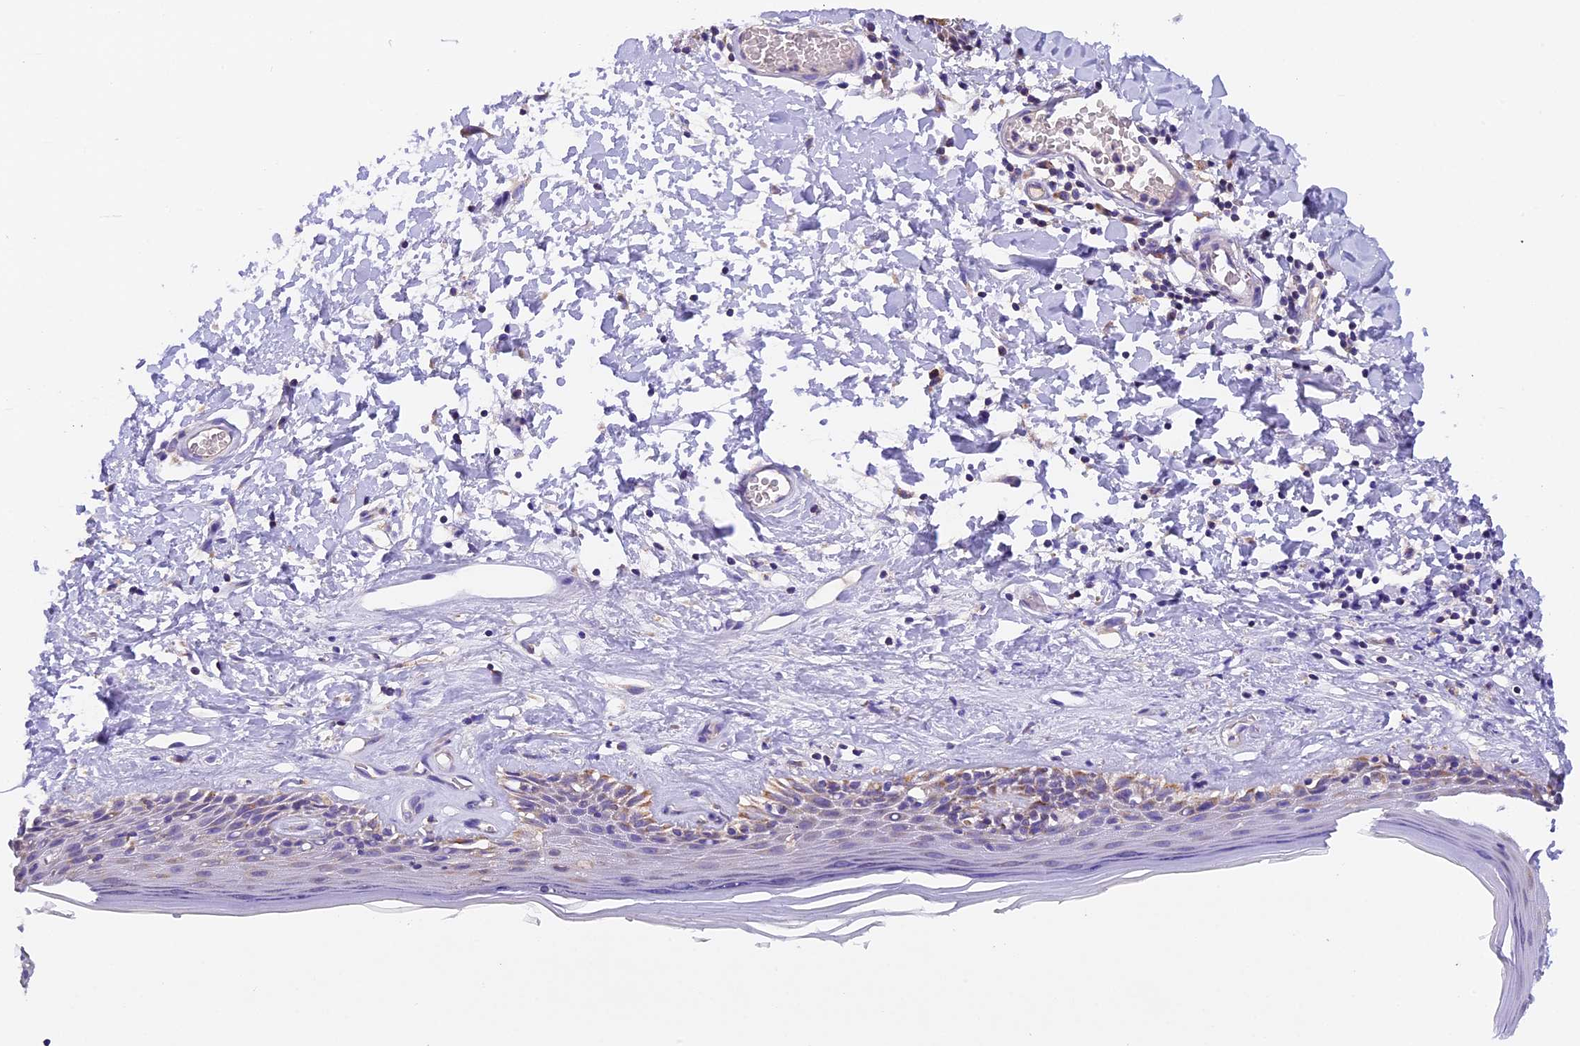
{"staining": {"intensity": "moderate", "quantity": "25%-75%", "location": "cytoplasmic/membranous"}, "tissue": "skin", "cell_type": "Epidermal cells", "image_type": "normal", "snomed": [{"axis": "morphology", "description": "Normal tissue, NOS"}, {"axis": "topography", "description": "Adipose tissue"}, {"axis": "topography", "description": "Vascular tissue"}, {"axis": "topography", "description": "Vulva"}, {"axis": "topography", "description": "Peripheral nerve tissue"}], "caption": "Immunohistochemistry (IHC) histopathology image of unremarkable skin: human skin stained using immunohistochemistry reveals medium levels of moderate protein expression localized specifically in the cytoplasmic/membranous of epidermal cells, appearing as a cytoplasmic/membranous brown color.", "gene": "MGME1", "patient": {"sex": "female", "age": 86}}